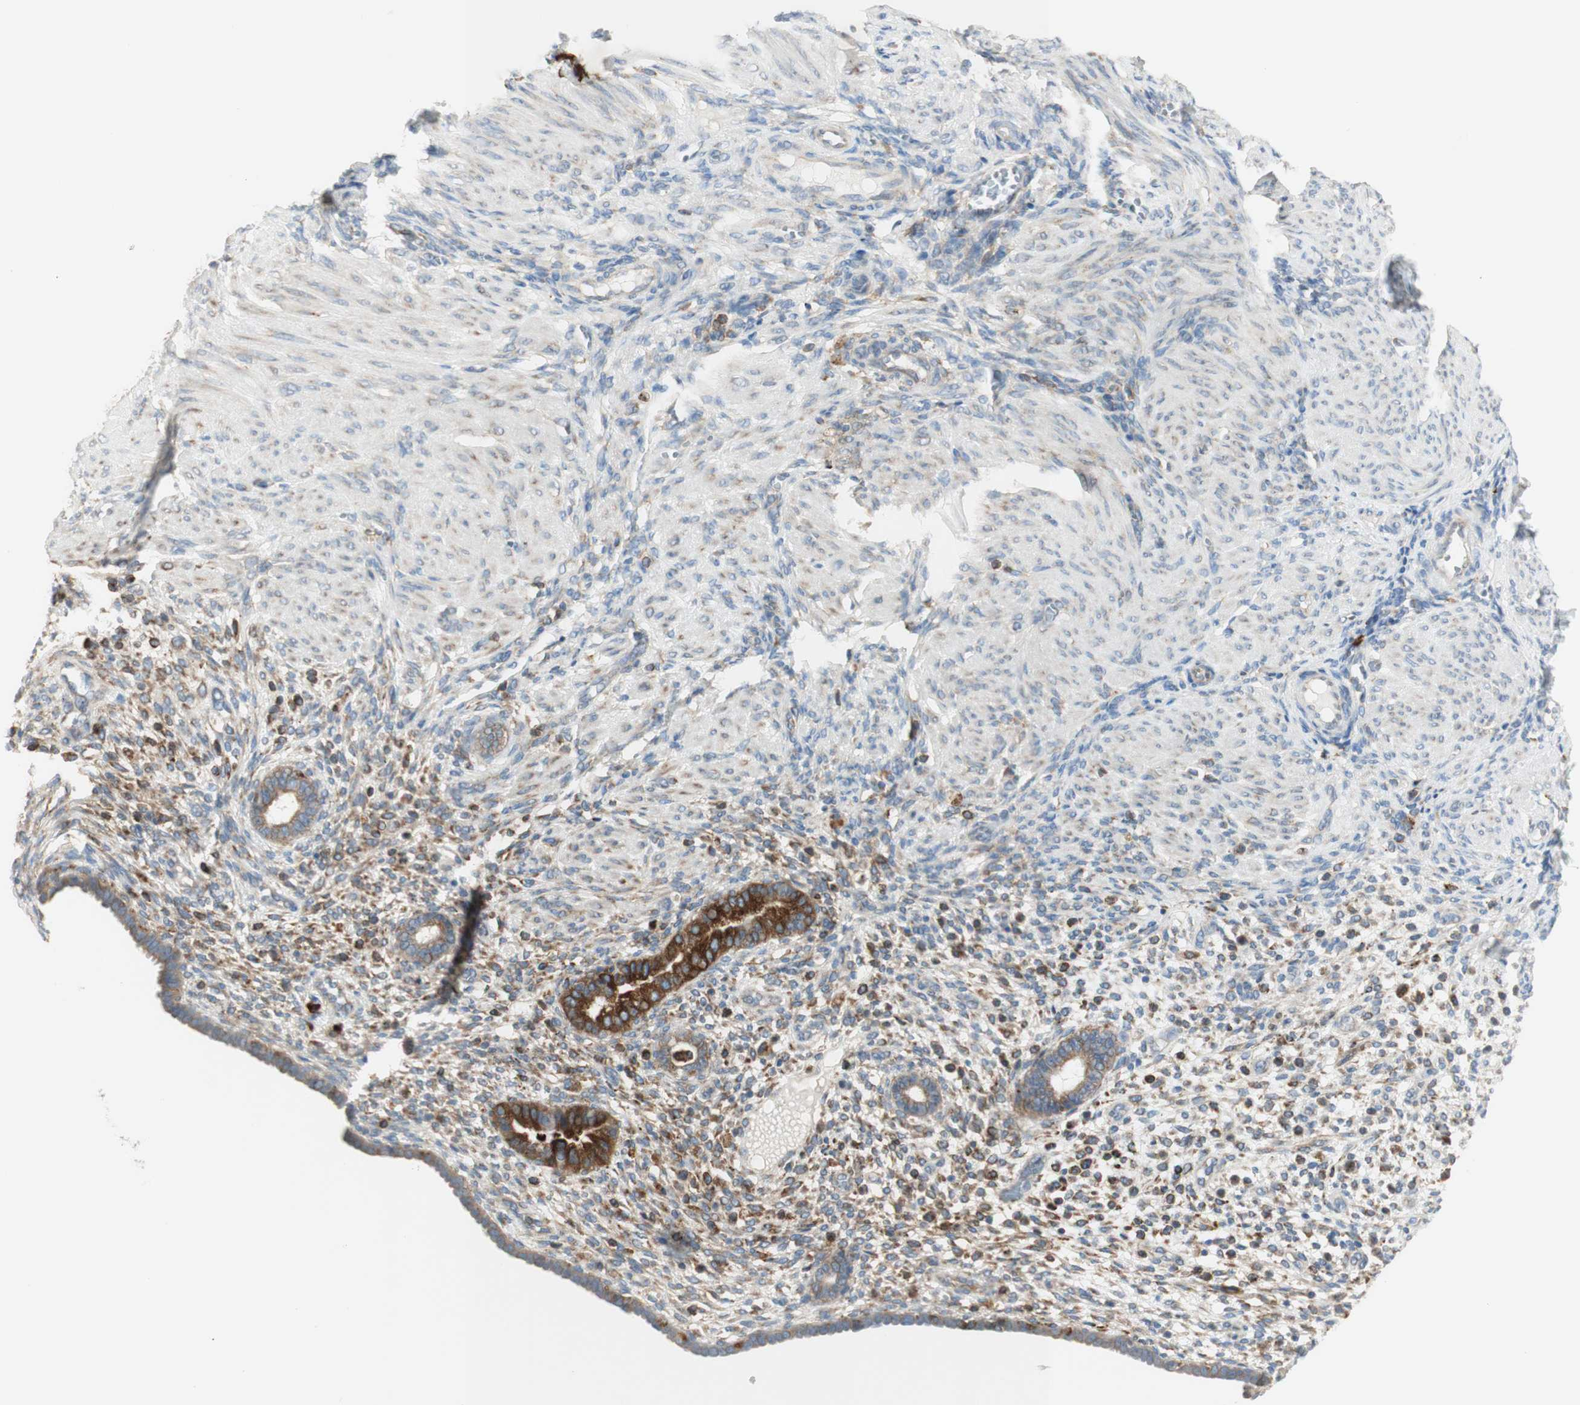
{"staining": {"intensity": "moderate", "quantity": "<25%", "location": "cytoplasmic/membranous"}, "tissue": "endometrium", "cell_type": "Cells in endometrial stroma", "image_type": "normal", "snomed": [{"axis": "morphology", "description": "Normal tissue, NOS"}, {"axis": "topography", "description": "Endometrium"}], "caption": "Endometrium was stained to show a protein in brown. There is low levels of moderate cytoplasmic/membranous staining in about <25% of cells in endometrial stroma. Nuclei are stained in blue.", "gene": "MANF", "patient": {"sex": "female", "age": 72}}